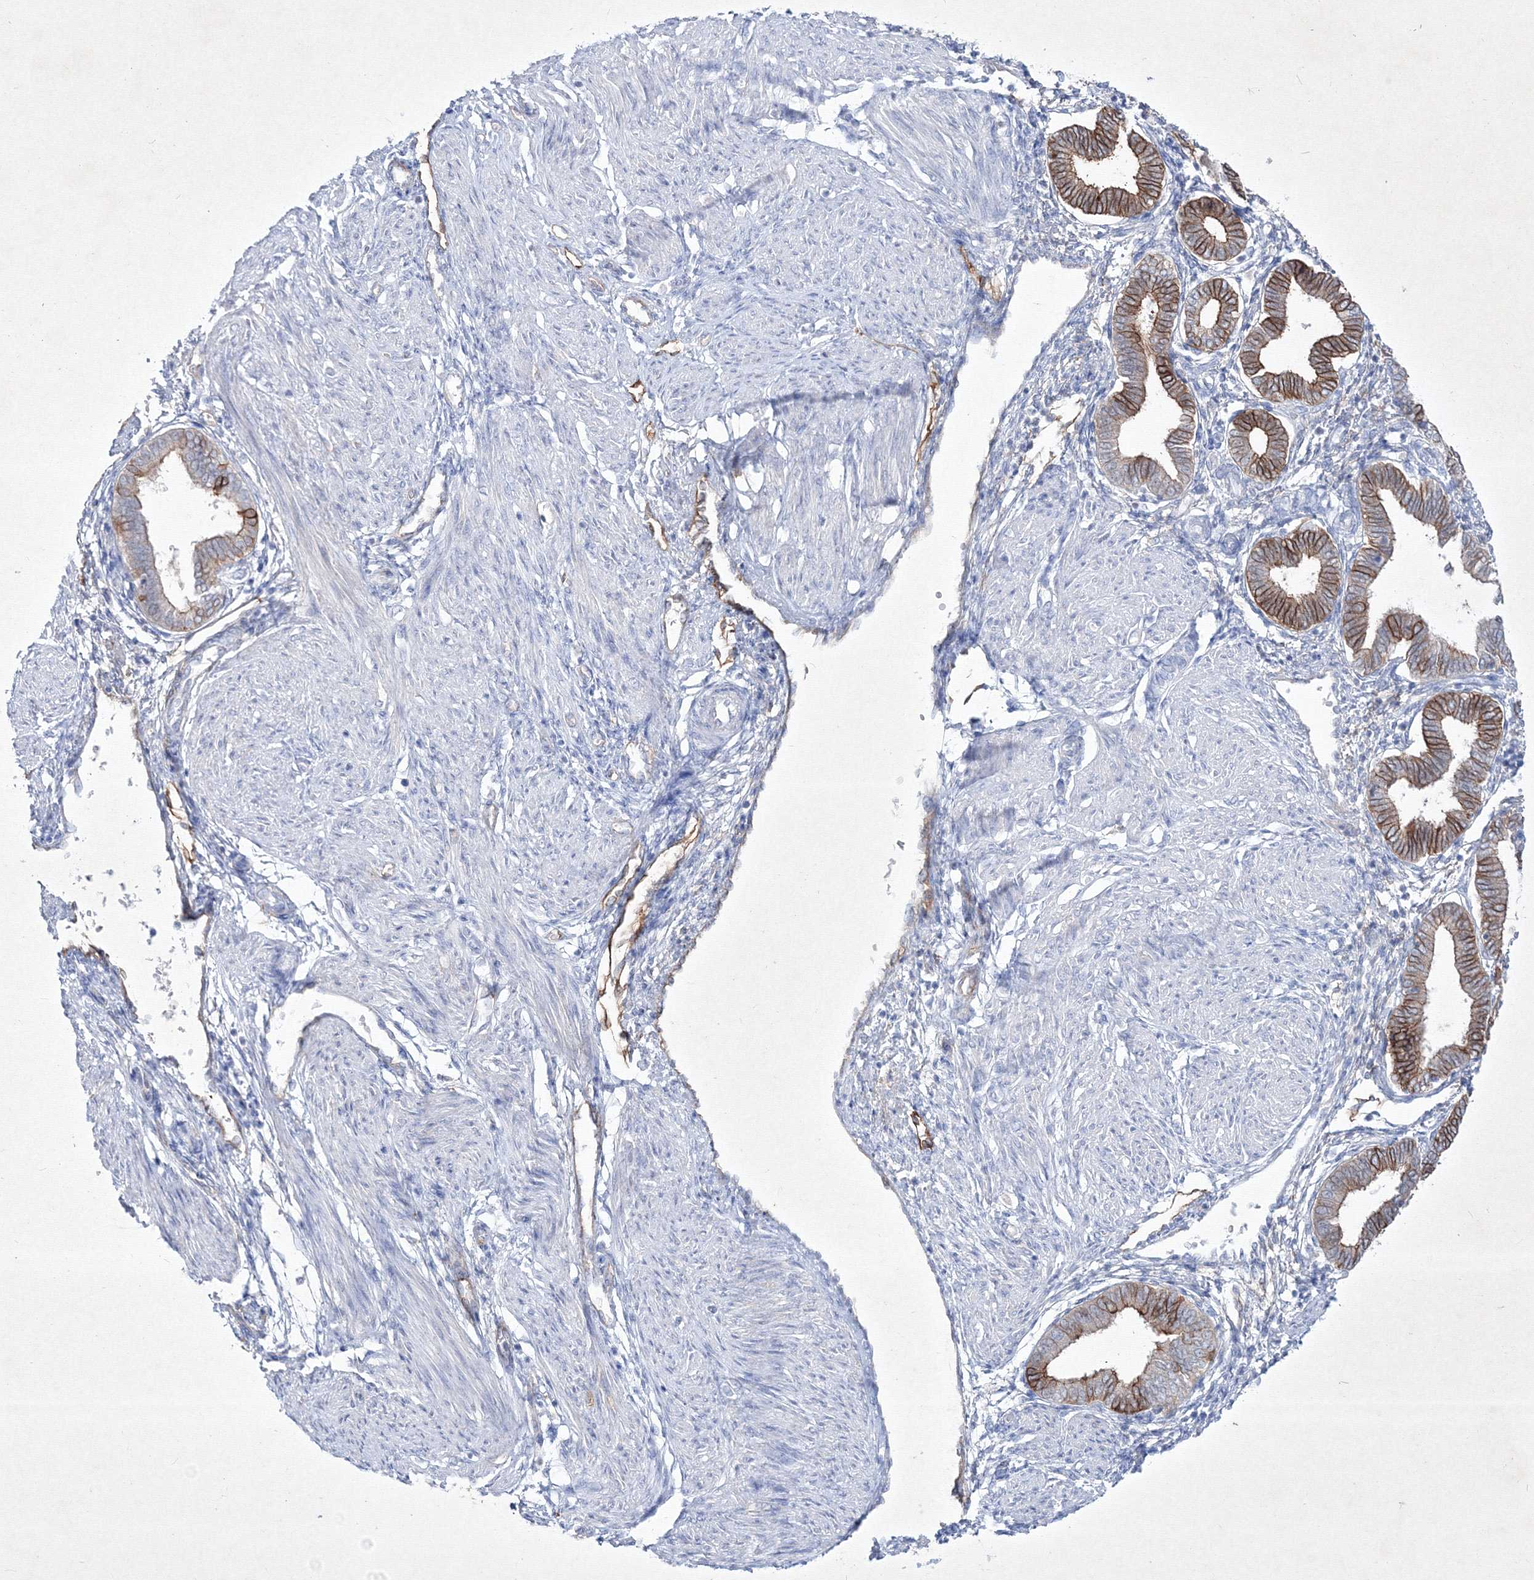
{"staining": {"intensity": "negative", "quantity": "none", "location": "none"}, "tissue": "endometrium", "cell_type": "Cells in endometrial stroma", "image_type": "normal", "snomed": [{"axis": "morphology", "description": "Normal tissue, NOS"}, {"axis": "topography", "description": "Endometrium"}], "caption": "DAB immunohistochemical staining of normal endometrium reveals no significant staining in cells in endometrial stroma.", "gene": "TMEM139", "patient": {"sex": "female", "age": 53}}